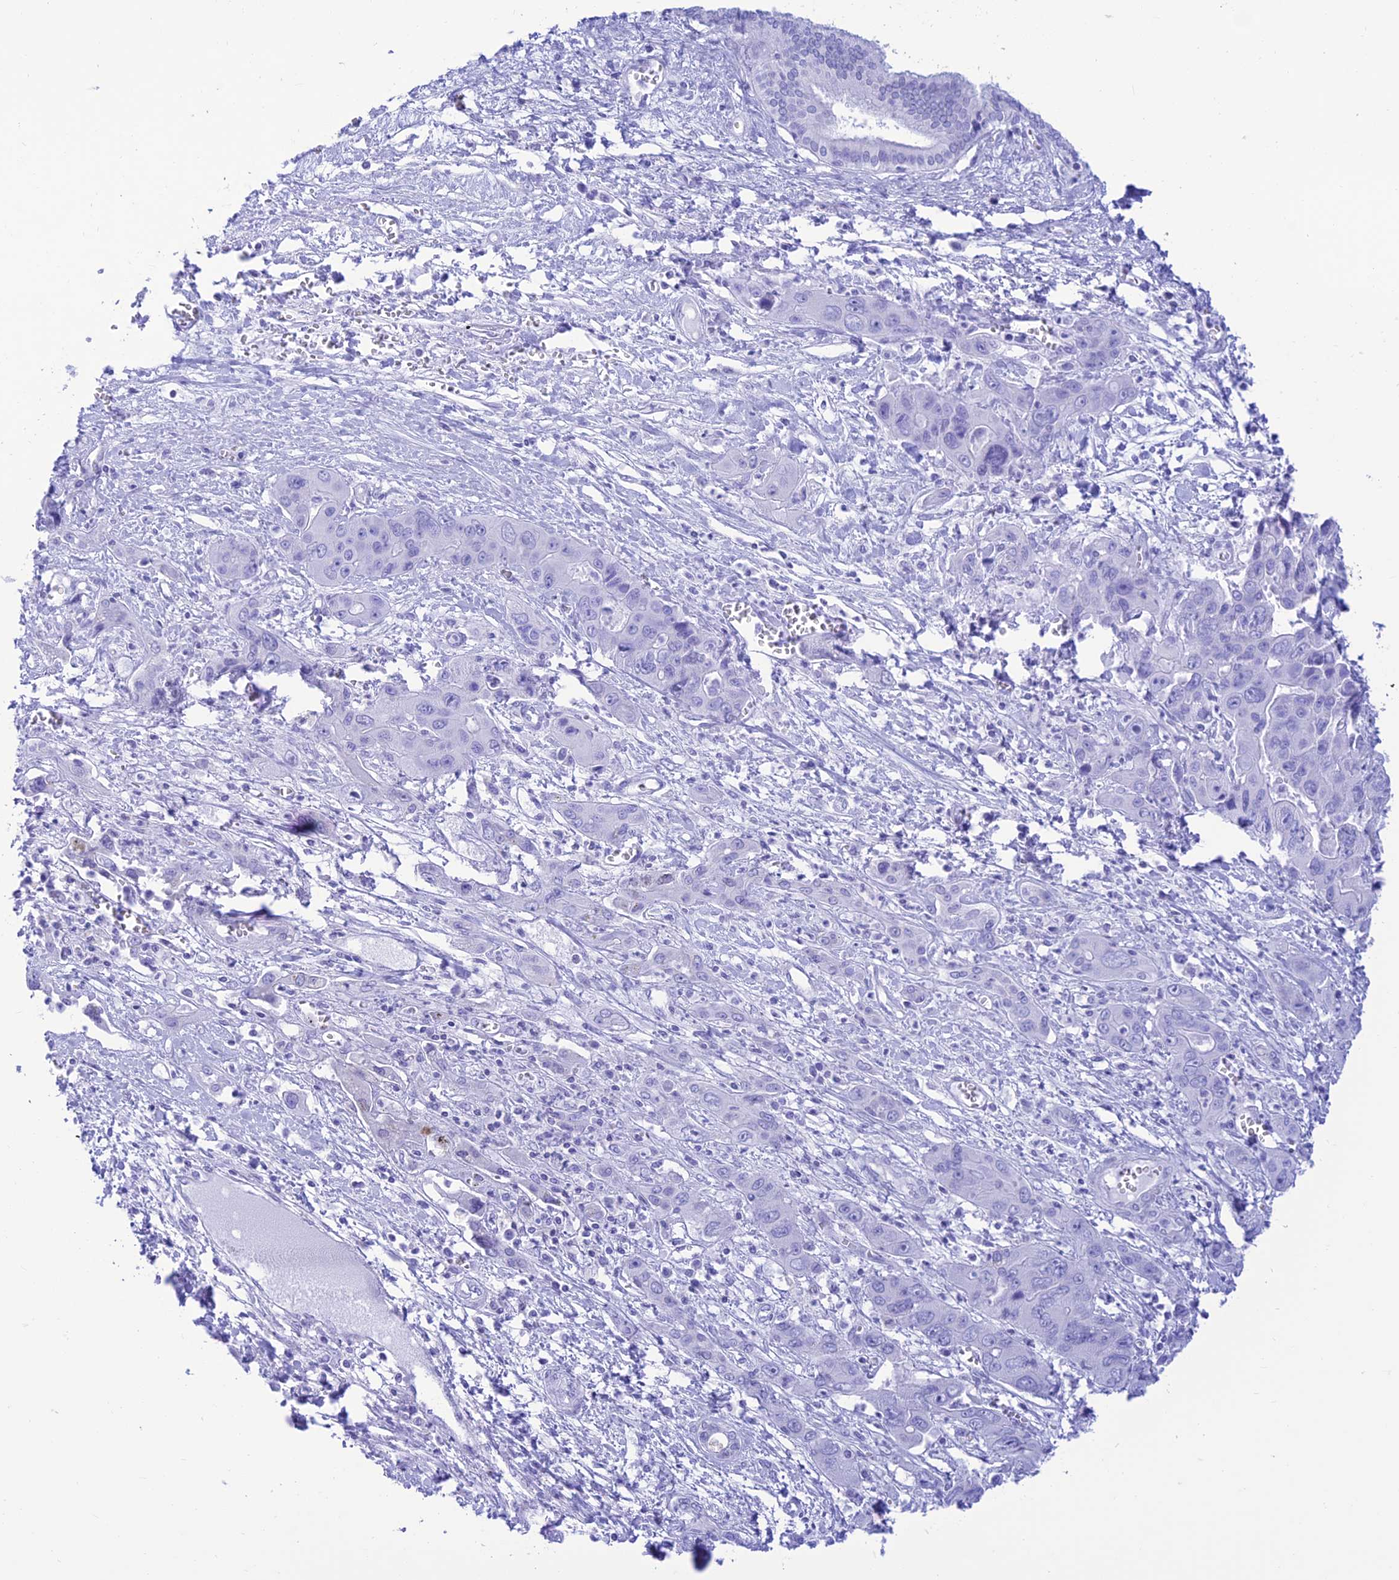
{"staining": {"intensity": "negative", "quantity": "none", "location": "none"}, "tissue": "liver cancer", "cell_type": "Tumor cells", "image_type": "cancer", "snomed": [{"axis": "morphology", "description": "Cholangiocarcinoma"}, {"axis": "topography", "description": "Liver"}], "caption": "Histopathology image shows no protein expression in tumor cells of liver cancer (cholangiocarcinoma) tissue.", "gene": "PRNP", "patient": {"sex": "male", "age": 67}}